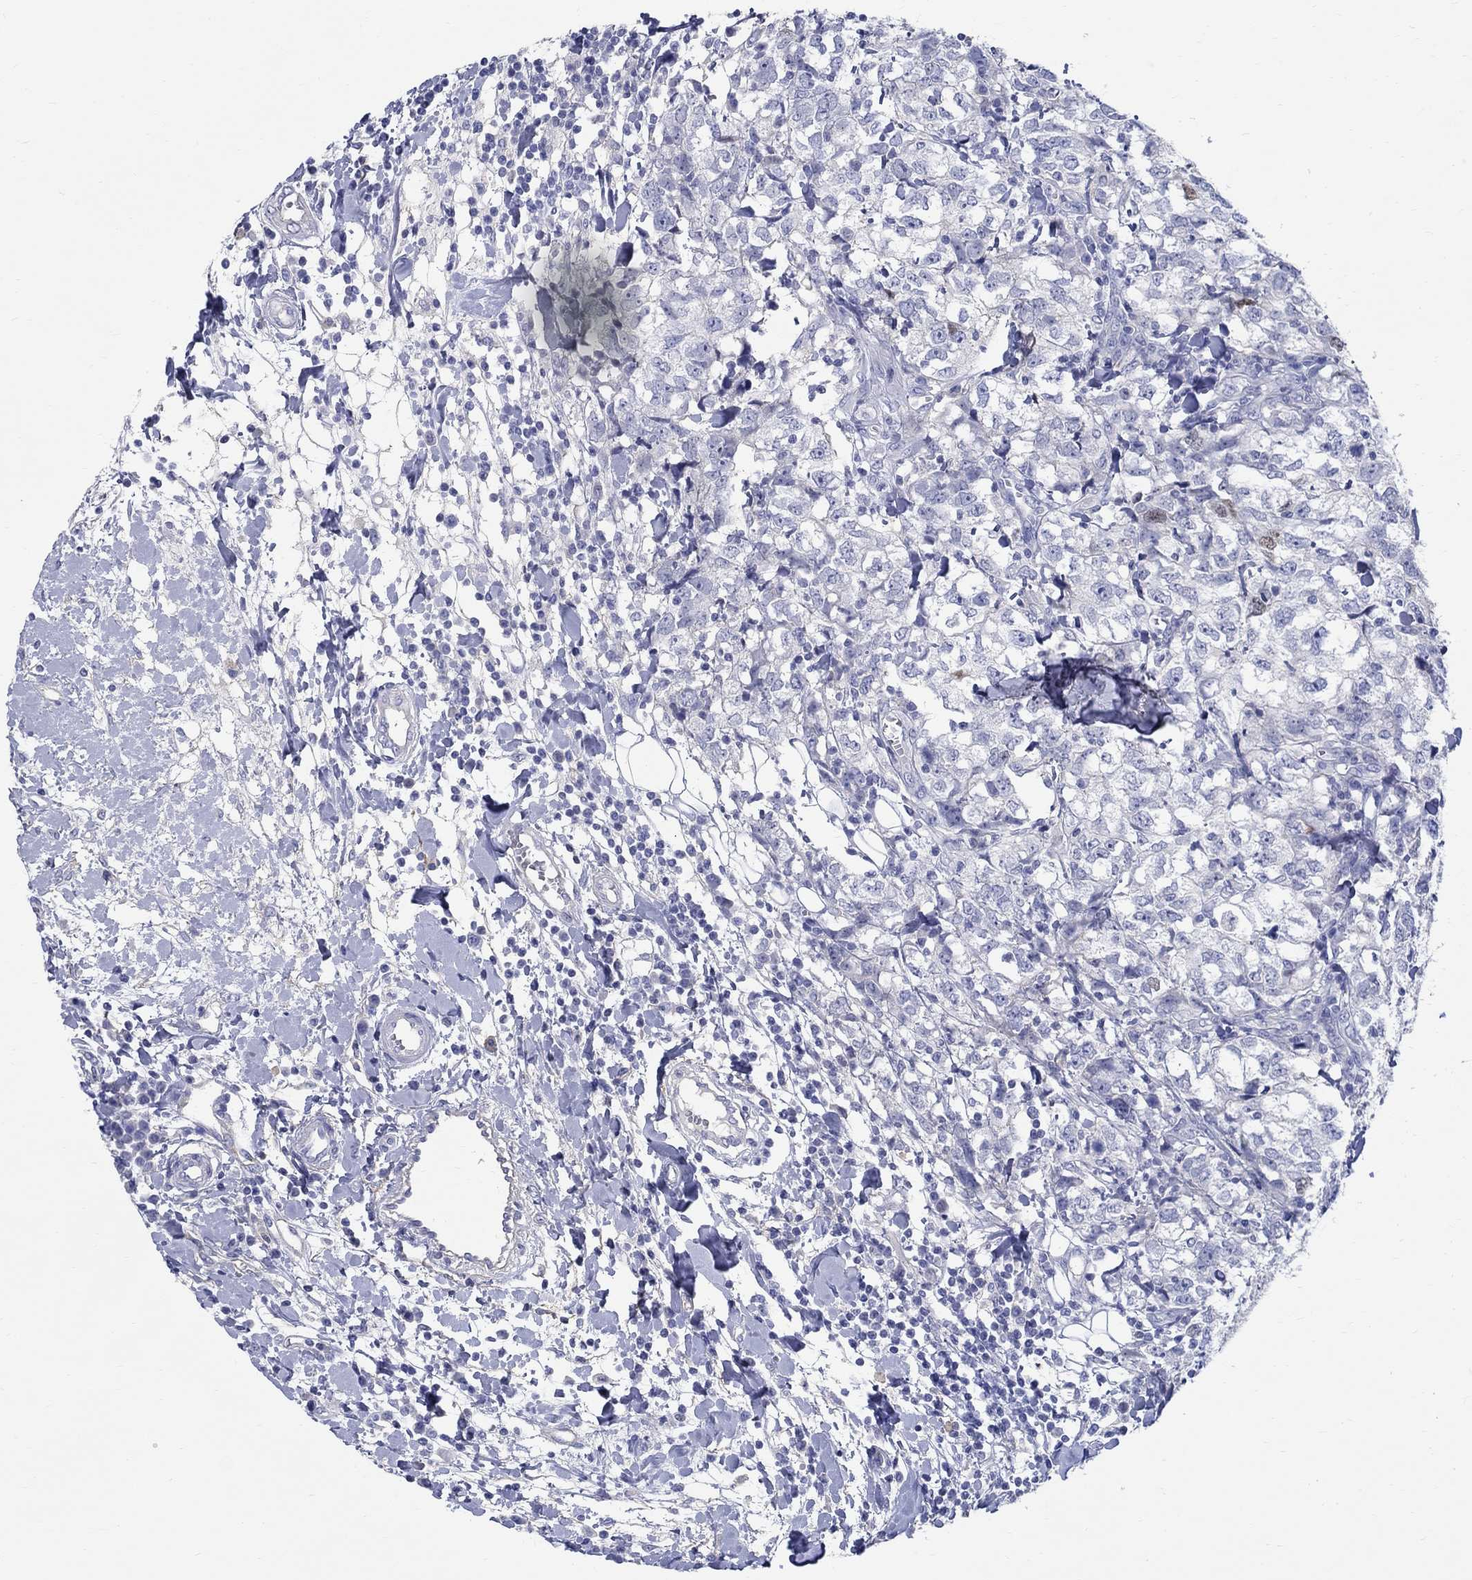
{"staining": {"intensity": "moderate", "quantity": "<25%", "location": "nuclear"}, "tissue": "breast cancer", "cell_type": "Tumor cells", "image_type": "cancer", "snomed": [{"axis": "morphology", "description": "Duct carcinoma"}, {"axis": "topography", "description": "Breast"}], "caption": "Approximately <25% of tumor cells in human breast invasive ductal carcinoma exhibit moderate nuclear protein expression as visualized by brown immunohistochemical staining.", "gene": "SOX2", "patient": {"sex": "female", "age": 30}}